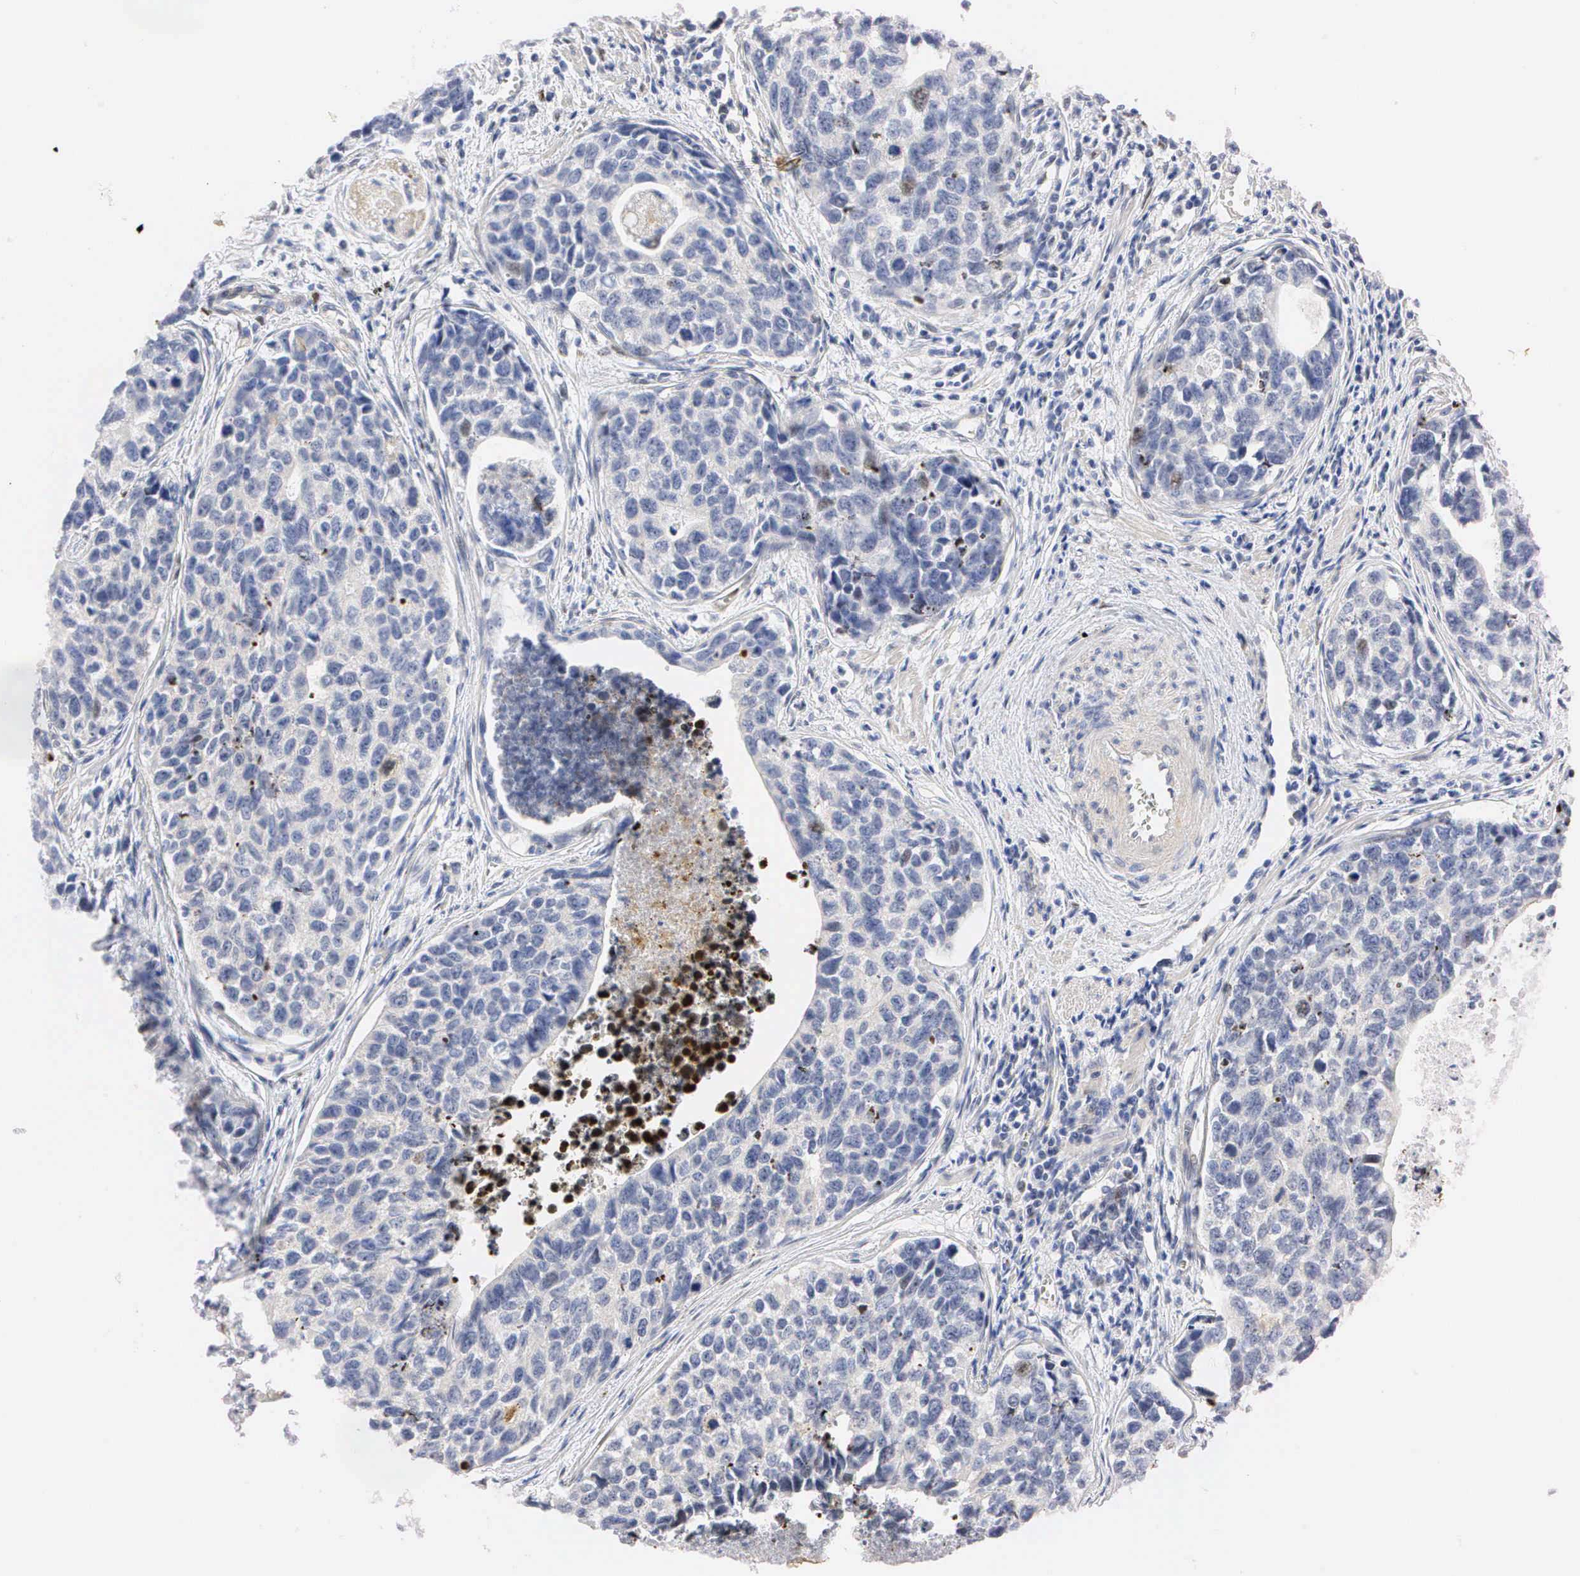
{"staining": {"intensity": "negative", "quantity": "none", "location": "none"}, "tissue": "urothelial cancer", "cell_type": "Tumor cells", "image_type": "cancer", "snomed": [{"axis": "morphology", "description": "Urothelial carcinoma, High grade"}, {"axis": "topography", "description": "Urinary bladder"}], "caption": "A high-resolution histopathology image shows immunohistochemistry staining of urothelial cancer, which demonstrates no significant expression in tumor cells.", "gene": "PGR", "patient": {"sex": "male", "age": 81}}